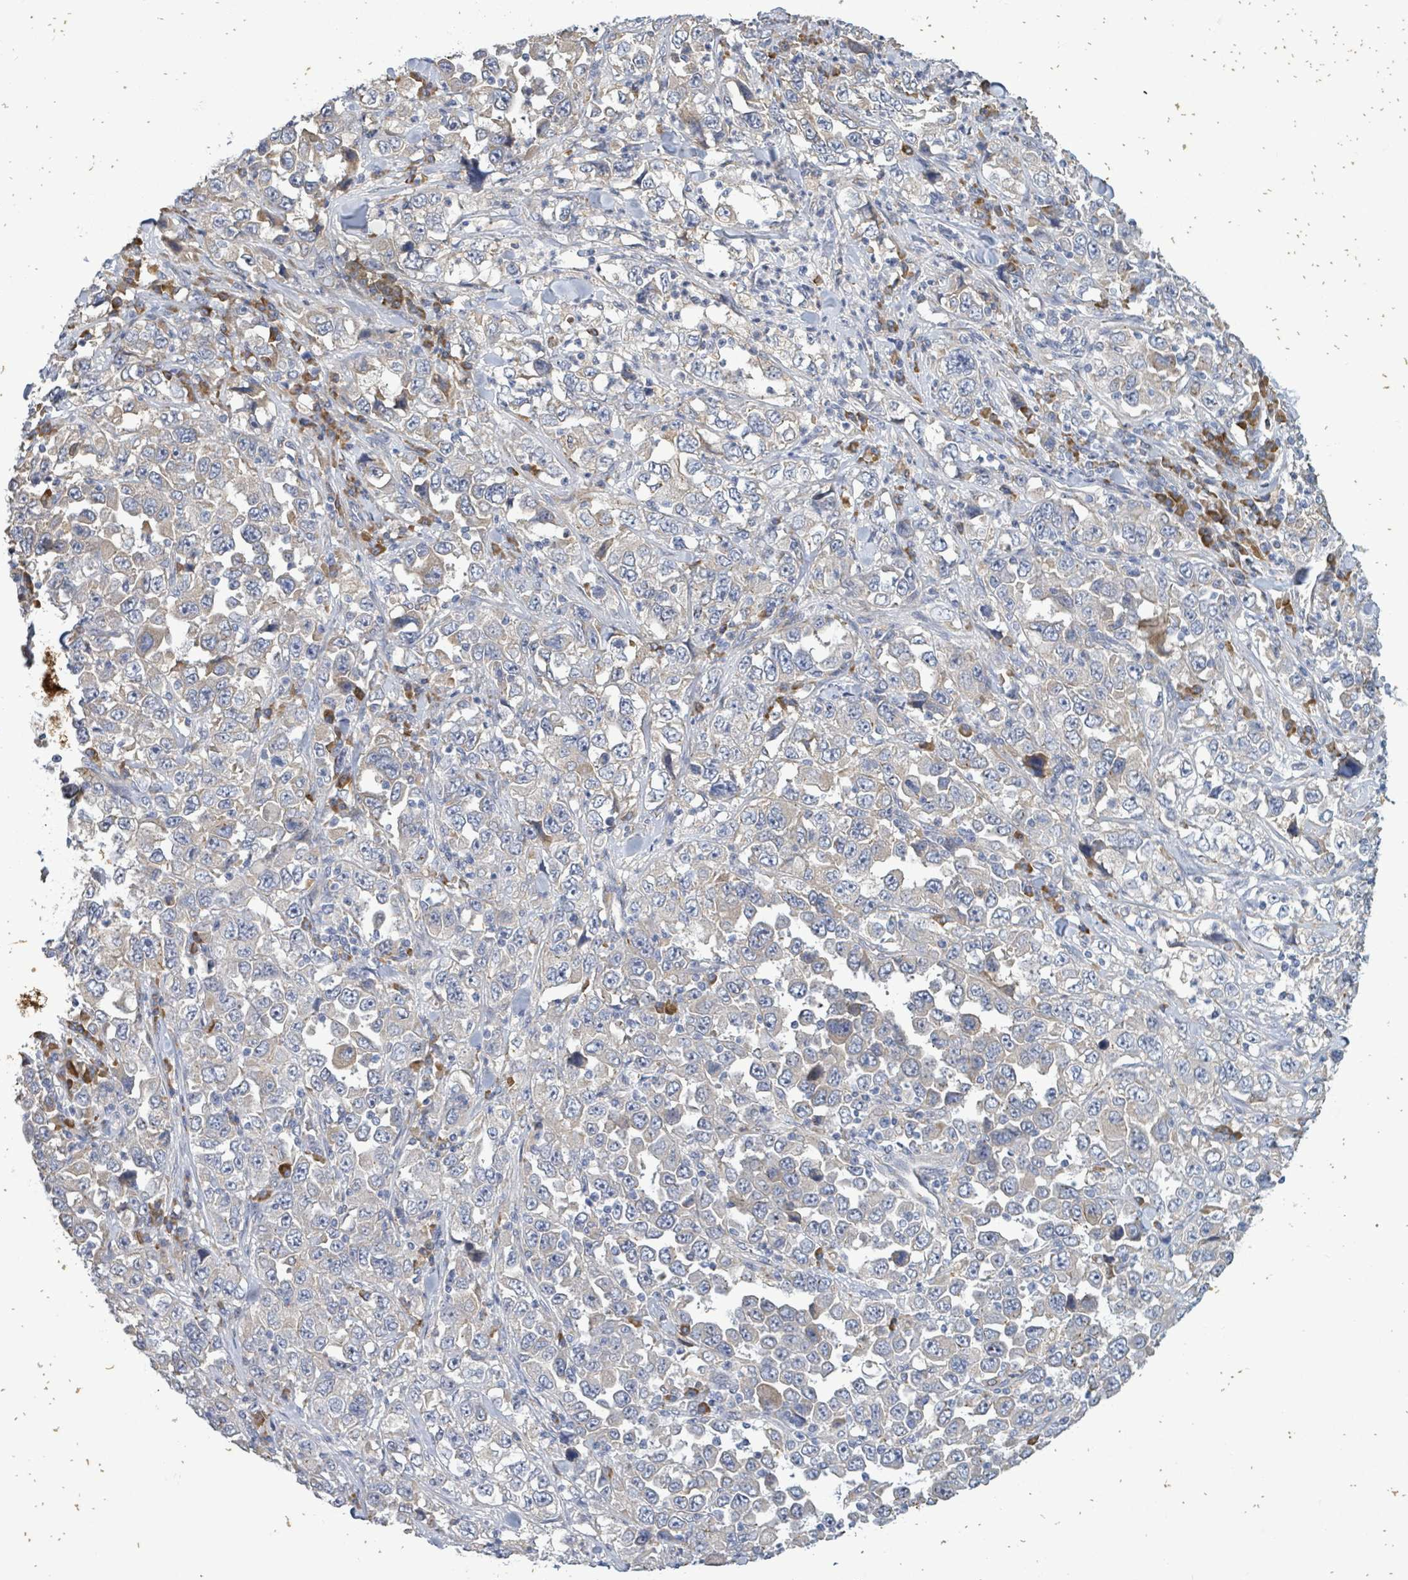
{"staining": {"intensity": "negative", "quantity": "none", "location": "none"}, "tissue": "stomach cancer", "cell_type": "Tumor cells", "image_type": "cancer", "snomed": [{"axis": "morphology", "description": "Normal tissue, NOS"}, {"axis": "morphology", "description": "Adenocarcinoma, NOS"}, {"axis": "topography", "description": "Stomach, upper"}, {"axis": "topography", "description": "Stomach"}], "caption": "This is an immunohistochemistry histopathology image of human stomach cancer. There is no staining in tumor cells.", "gene": "ATP13A1", "patient": {"sex": "male", "age": 59}}